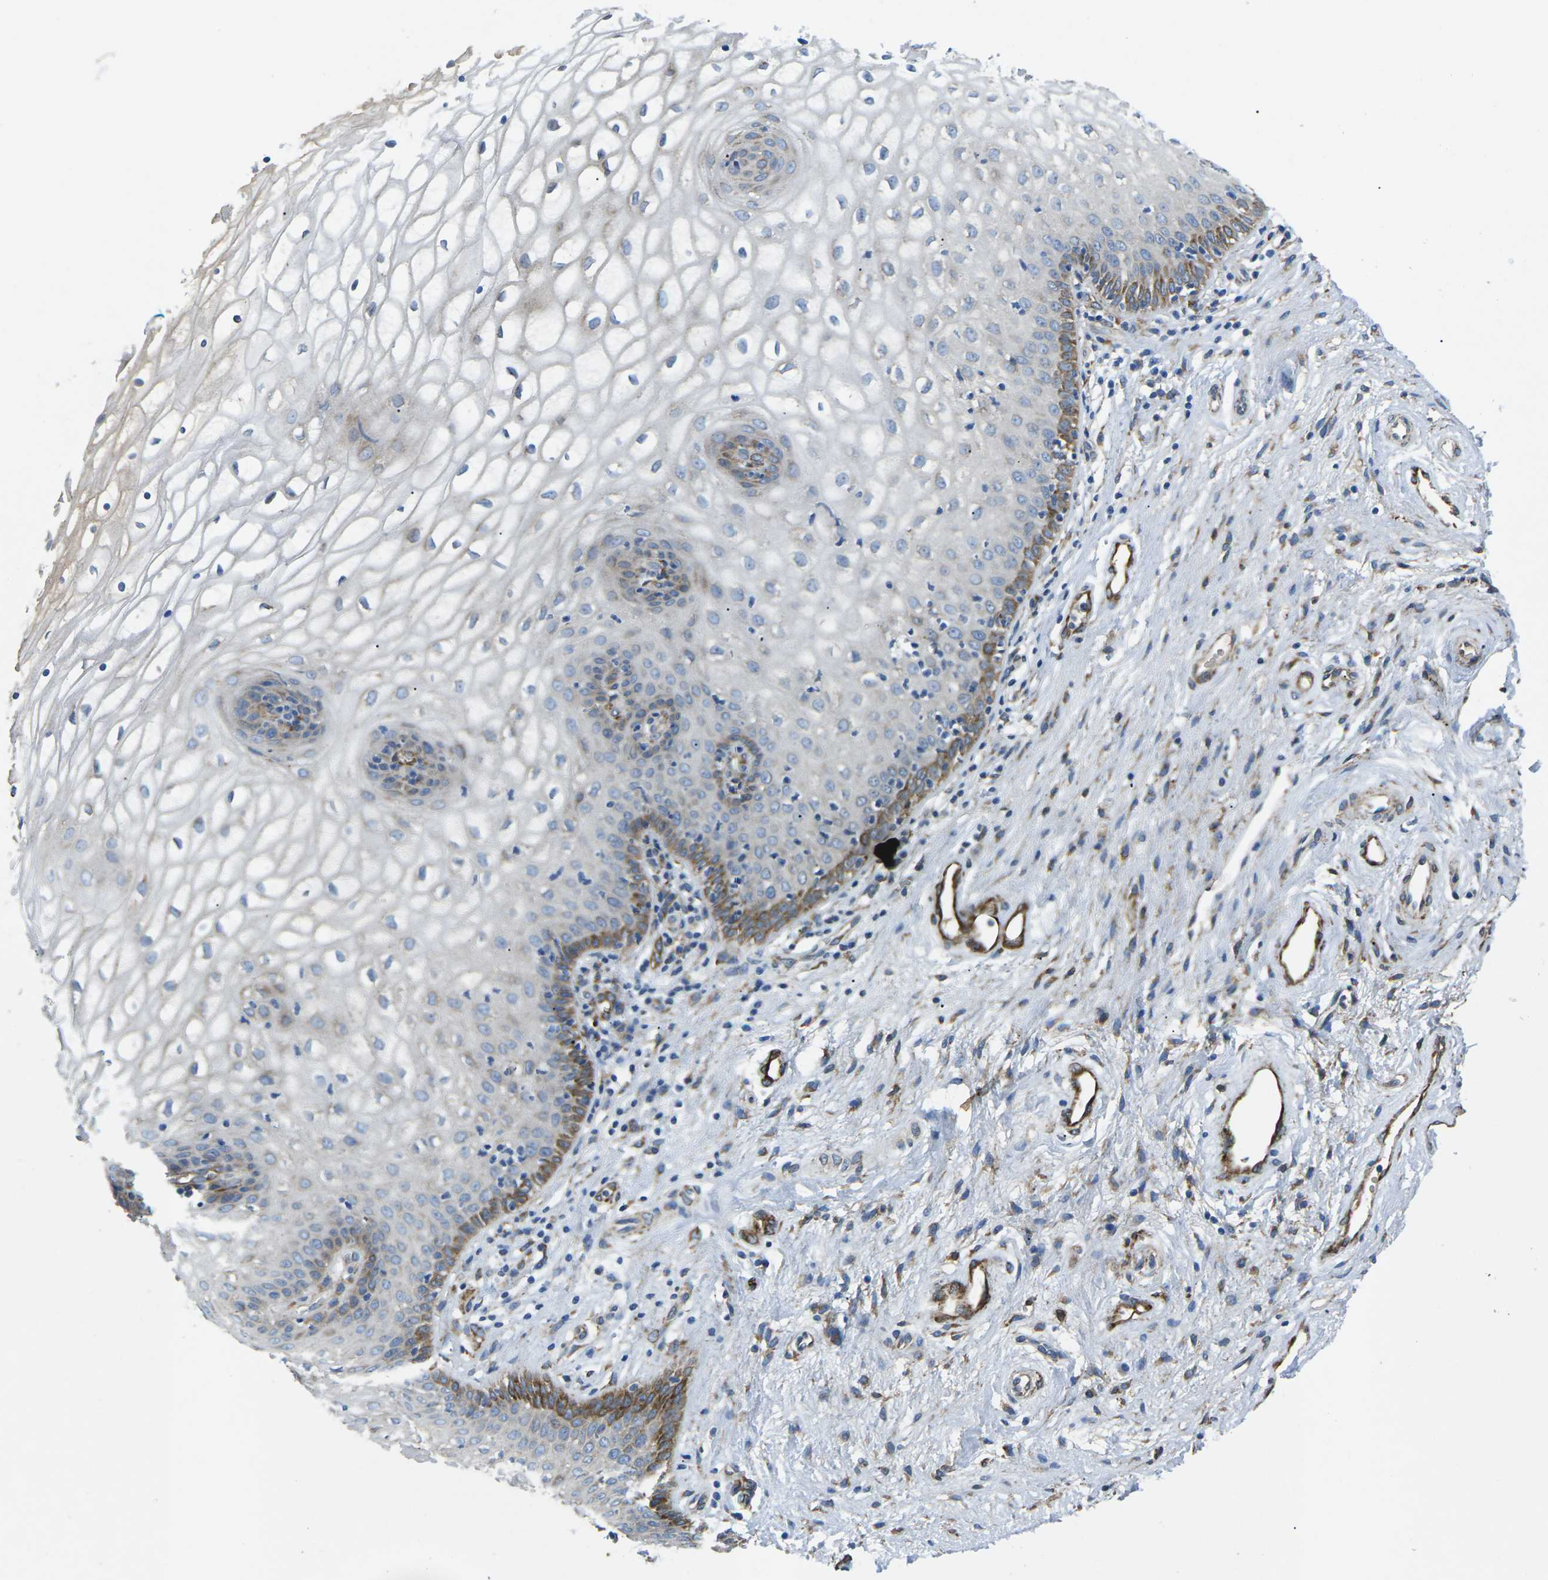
{"staining": {"intensity": "moderate", "quantity": "<25%", "location": "cytoplasmic/membranous"}, "tissue": "vagina", "cell_type": "Squamous epithelial cells", "image_type": "normal", "snomed": [{"axis": "morphology", "description": "Normal tissue, NOS"}, {"axis": "topography", "description": "Vagina"}], "caption": "An IHC image of benign tissue is shown. Protein staining in brown shows moderate cytoplasmic/membranous positivity in vagina within squamous epithelial cells. (DAB = brown stain, brightfield microscopy at high magnification).", "gene": "PDZD8", "patient": {"sex": "female", "age": 34}}